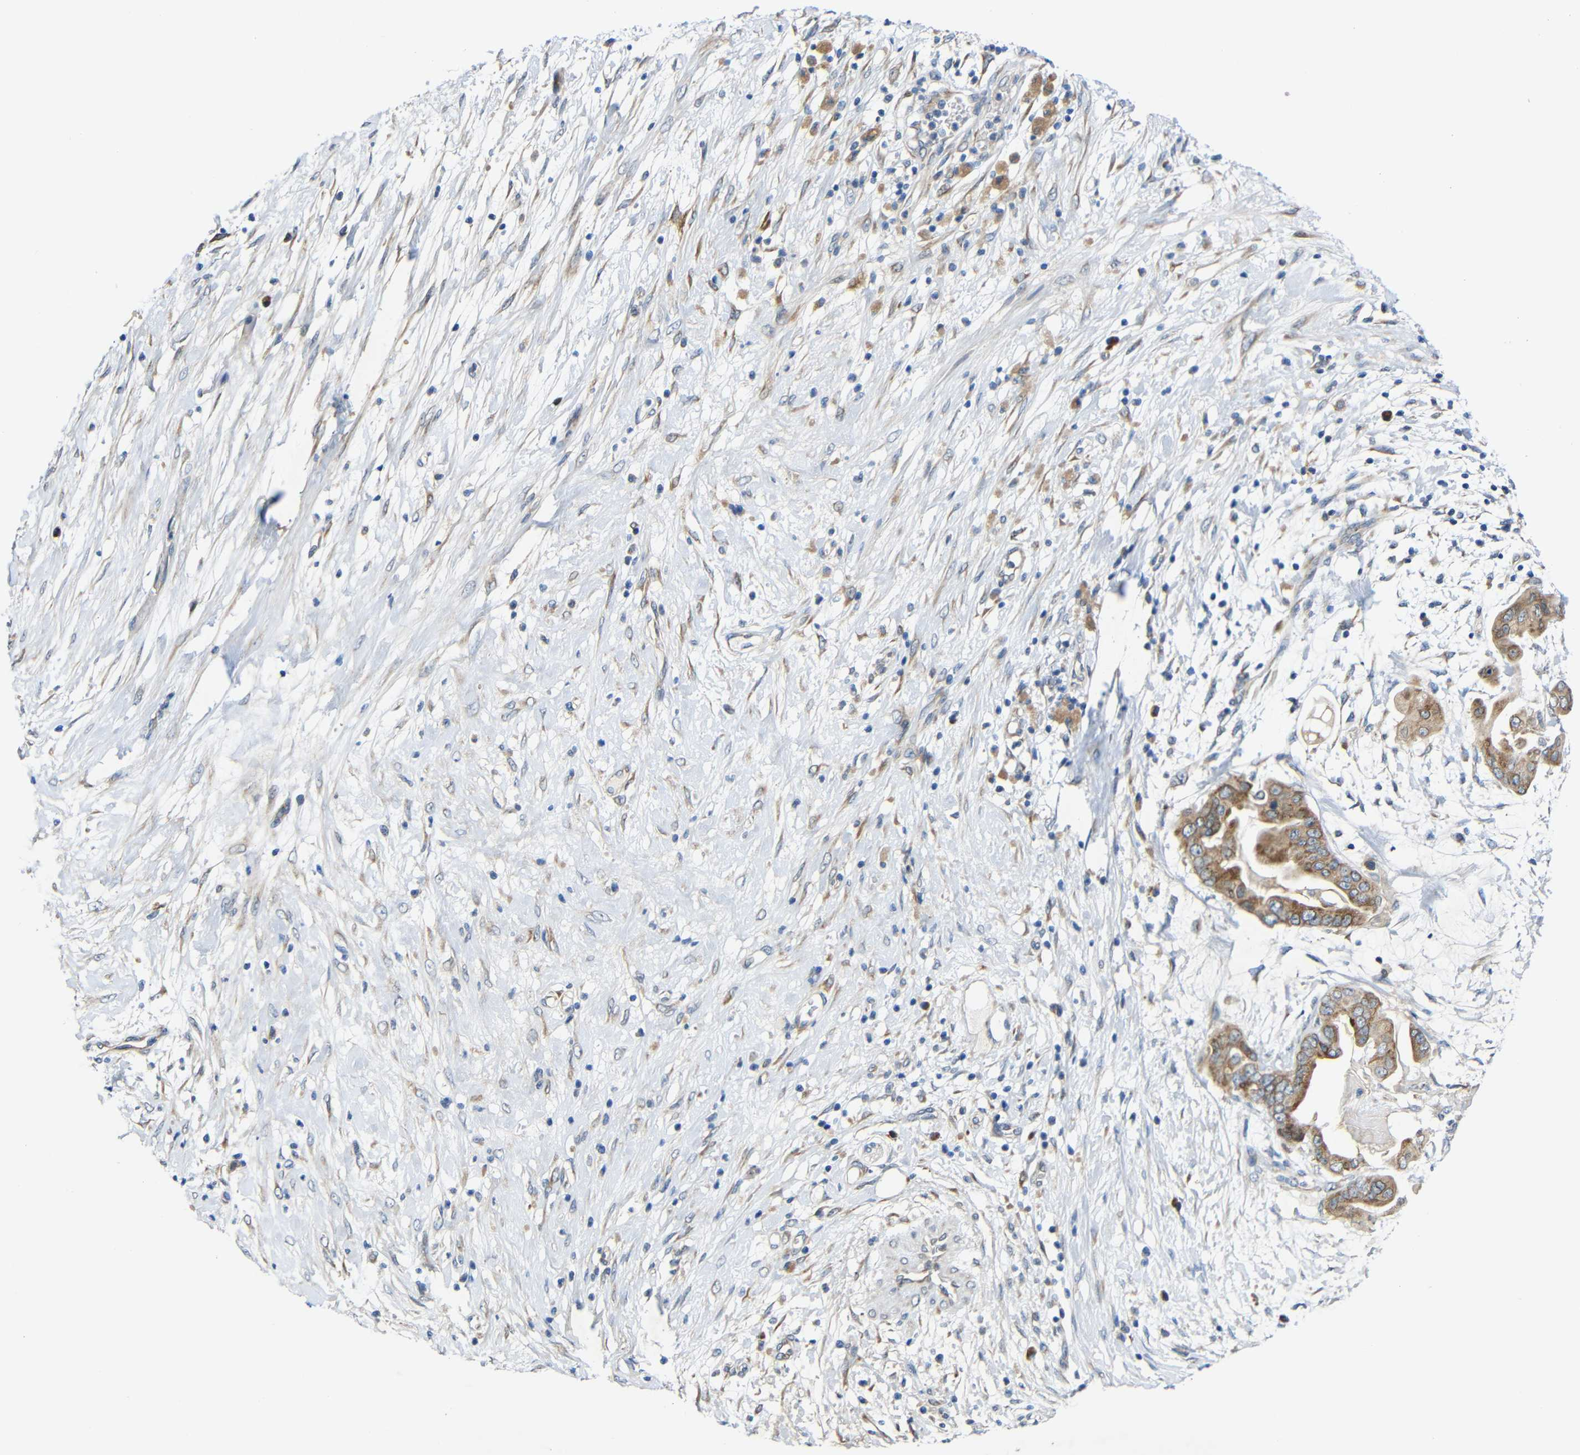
{"staining": {"intensity": "moderate", "quantity": ">75%", "location": "cytoplasmic/membranous"}, "tissue": "pancreatic cancer", "cell_type": "Tumor cells", "image_type": "cancer", "snomed": [{"axis": "morphology", "description": "Adenocarcinoma, NOS"}, {"axis": "topography", "description": "Pancreas"}], "caption": "Immunohistochemistry image of human pancreatic cancer stained for a protein (brown), which shows medium levels of moderate cytoplasmic/membranous expression in approximately >75% of tumor cells.", "gene": "TMEM25", "patient": {"sex": "female", "age": 75}}